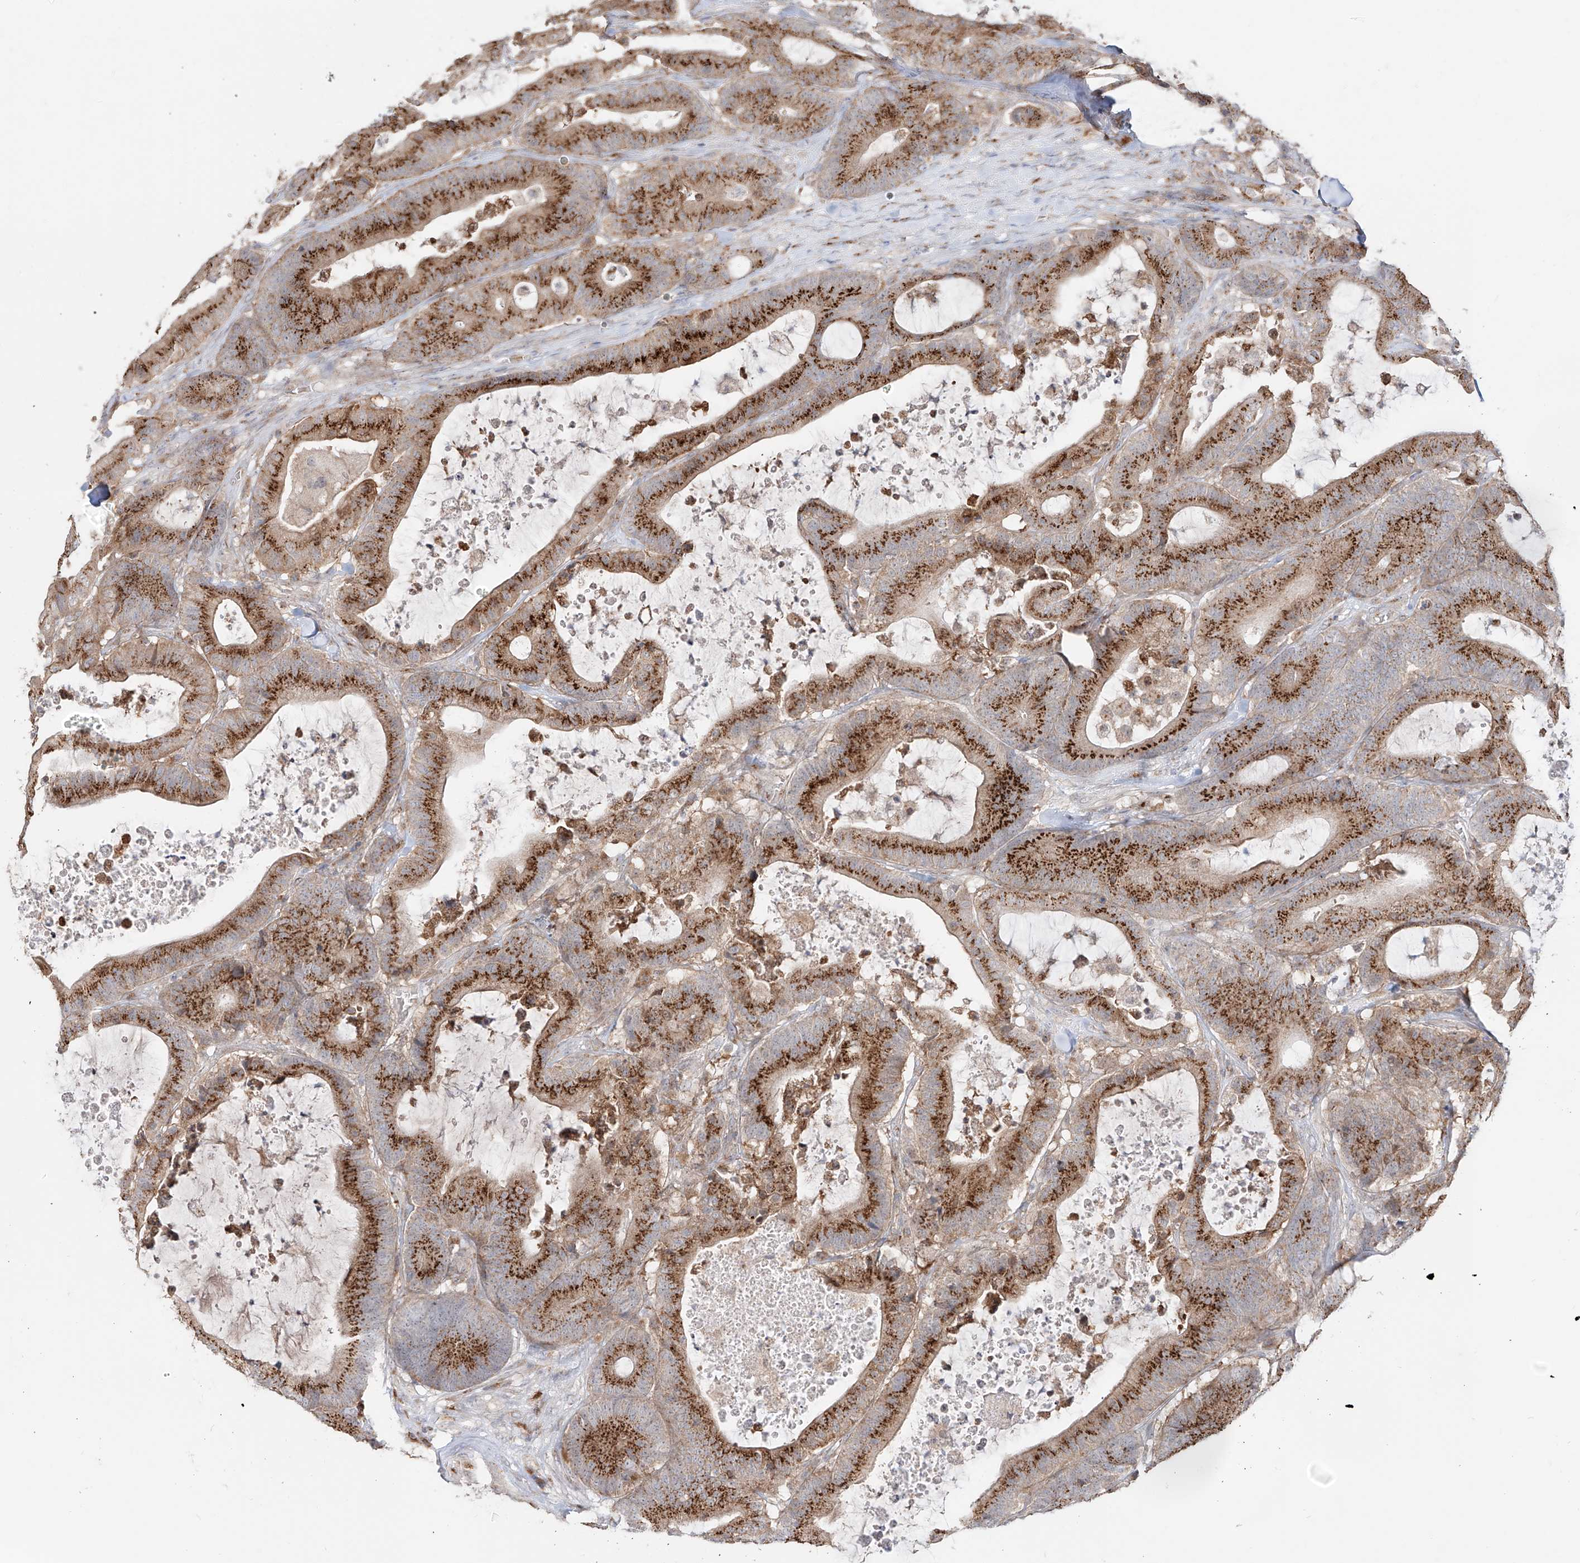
{"staining": {"intensity": "strong", "quantity": ">75%", "location": "cytoplasmic/membranous"}, "tissue": "colorectal cancer", "cell_type": "Tumor cells", "image_type": "cancer", "snomed": [{"axis": "morphology", "description": "Adenocarcinoma, NOS"}, {"axis": "topography", "description": "Colon"}], "caption": "Approximately >75% of tumor cells in human adenocarcinoma (colorectal) demonstrate strong cytoplasmic/membranous protein positivity as visualized by brown immunohistochemical staining.", "gene": "BSDC1", "patient": {"sex": "female", "age": 84}}